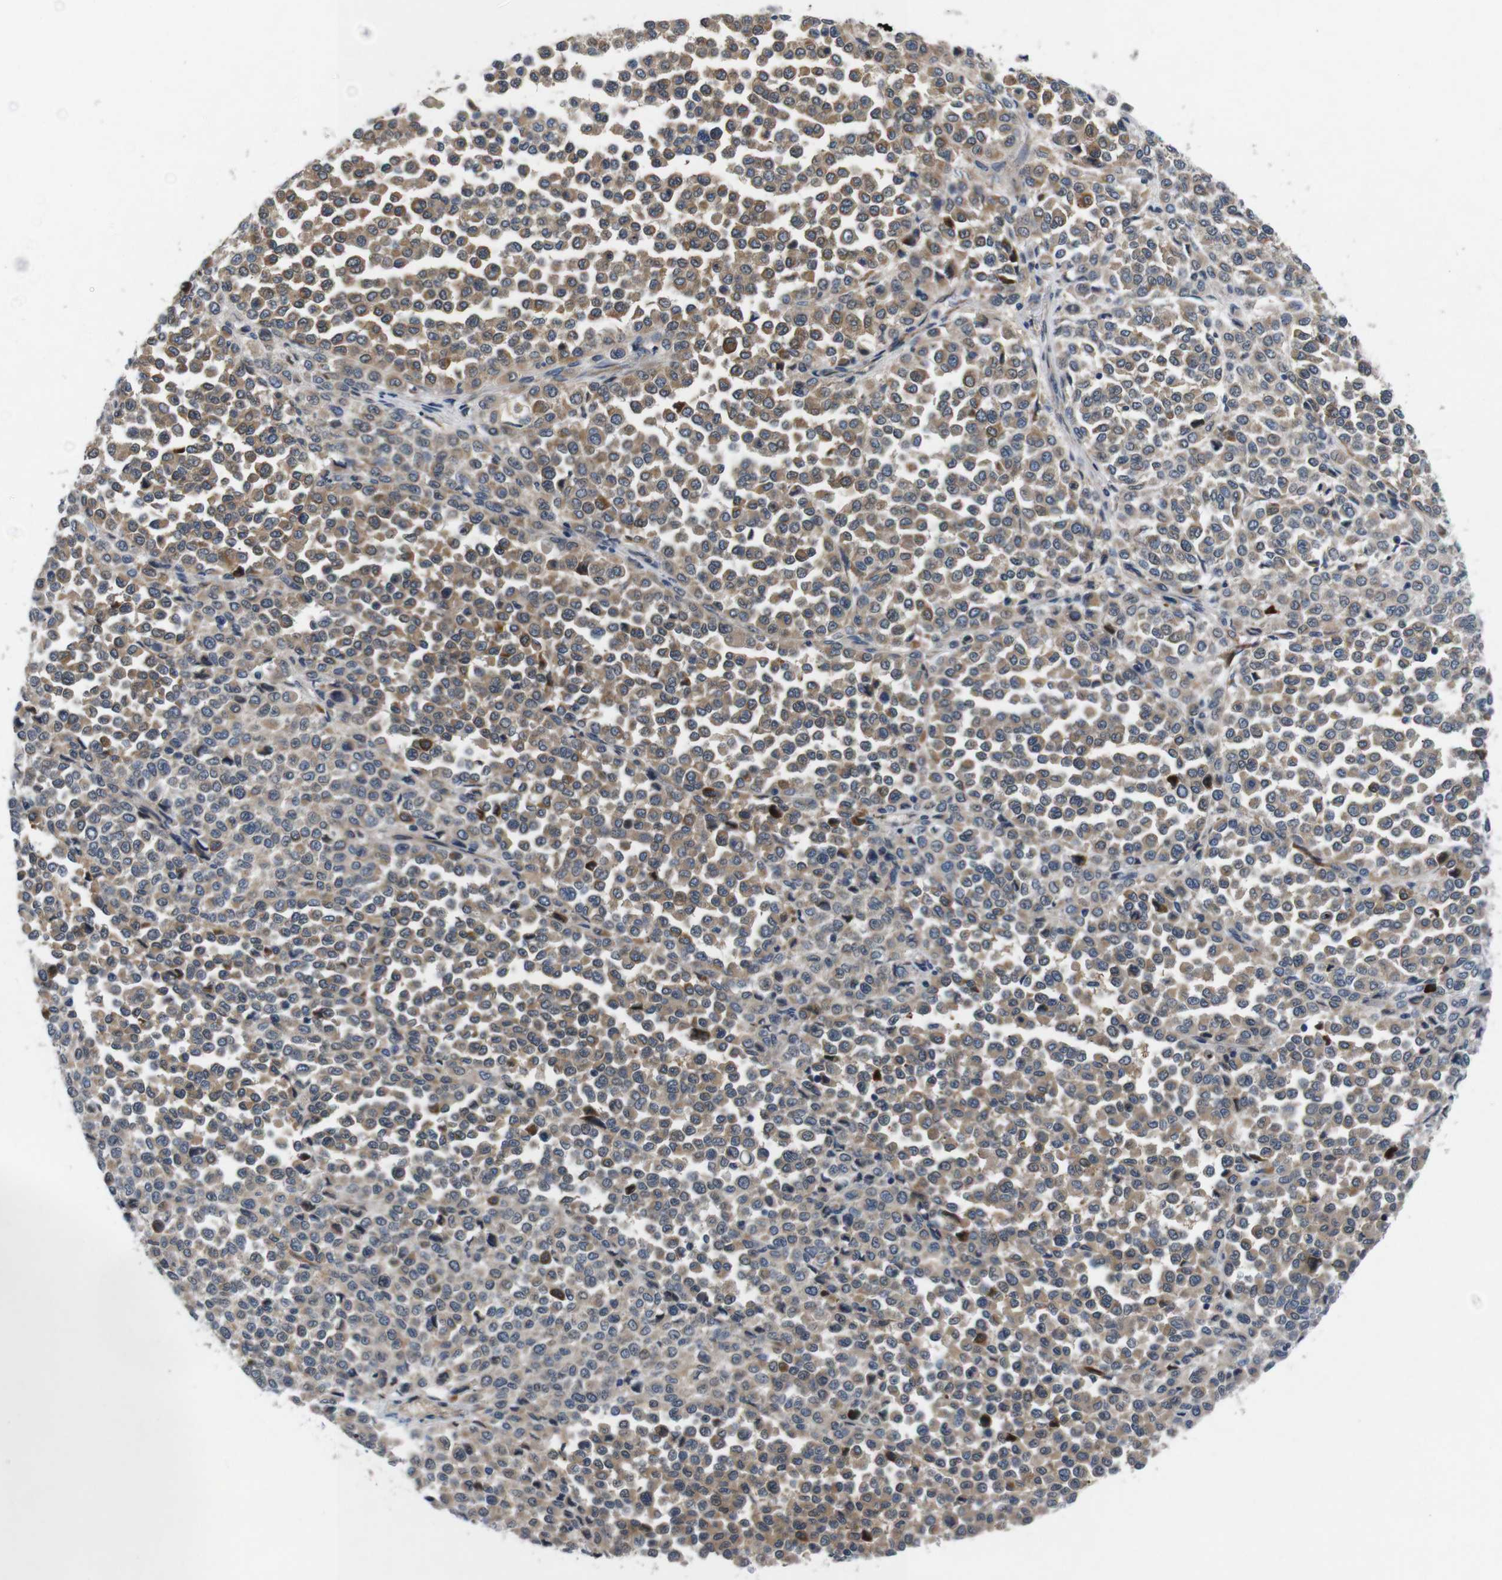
{"staining": {"intensity": "moderate", "quantity": ">75%", "location": "cytoplasmic/membranous"}, "tissue": "melanoma", "cell_type": "Tumor cells", "image_type": "cancer", "snomed": [{"axis": "morphology", "description": "Malignant melanoma, Metastatic site"}, {"axis": "topography", "description": "Pancreas"}], "caption": "The immunohistochemical stain labels moderate cytoplasmic/membranous positivity in tumor cells of malignant melanoma (metastatic site) tissue.", "gene": "JAK1", "patient": {"sex": "female", "age": 30}}